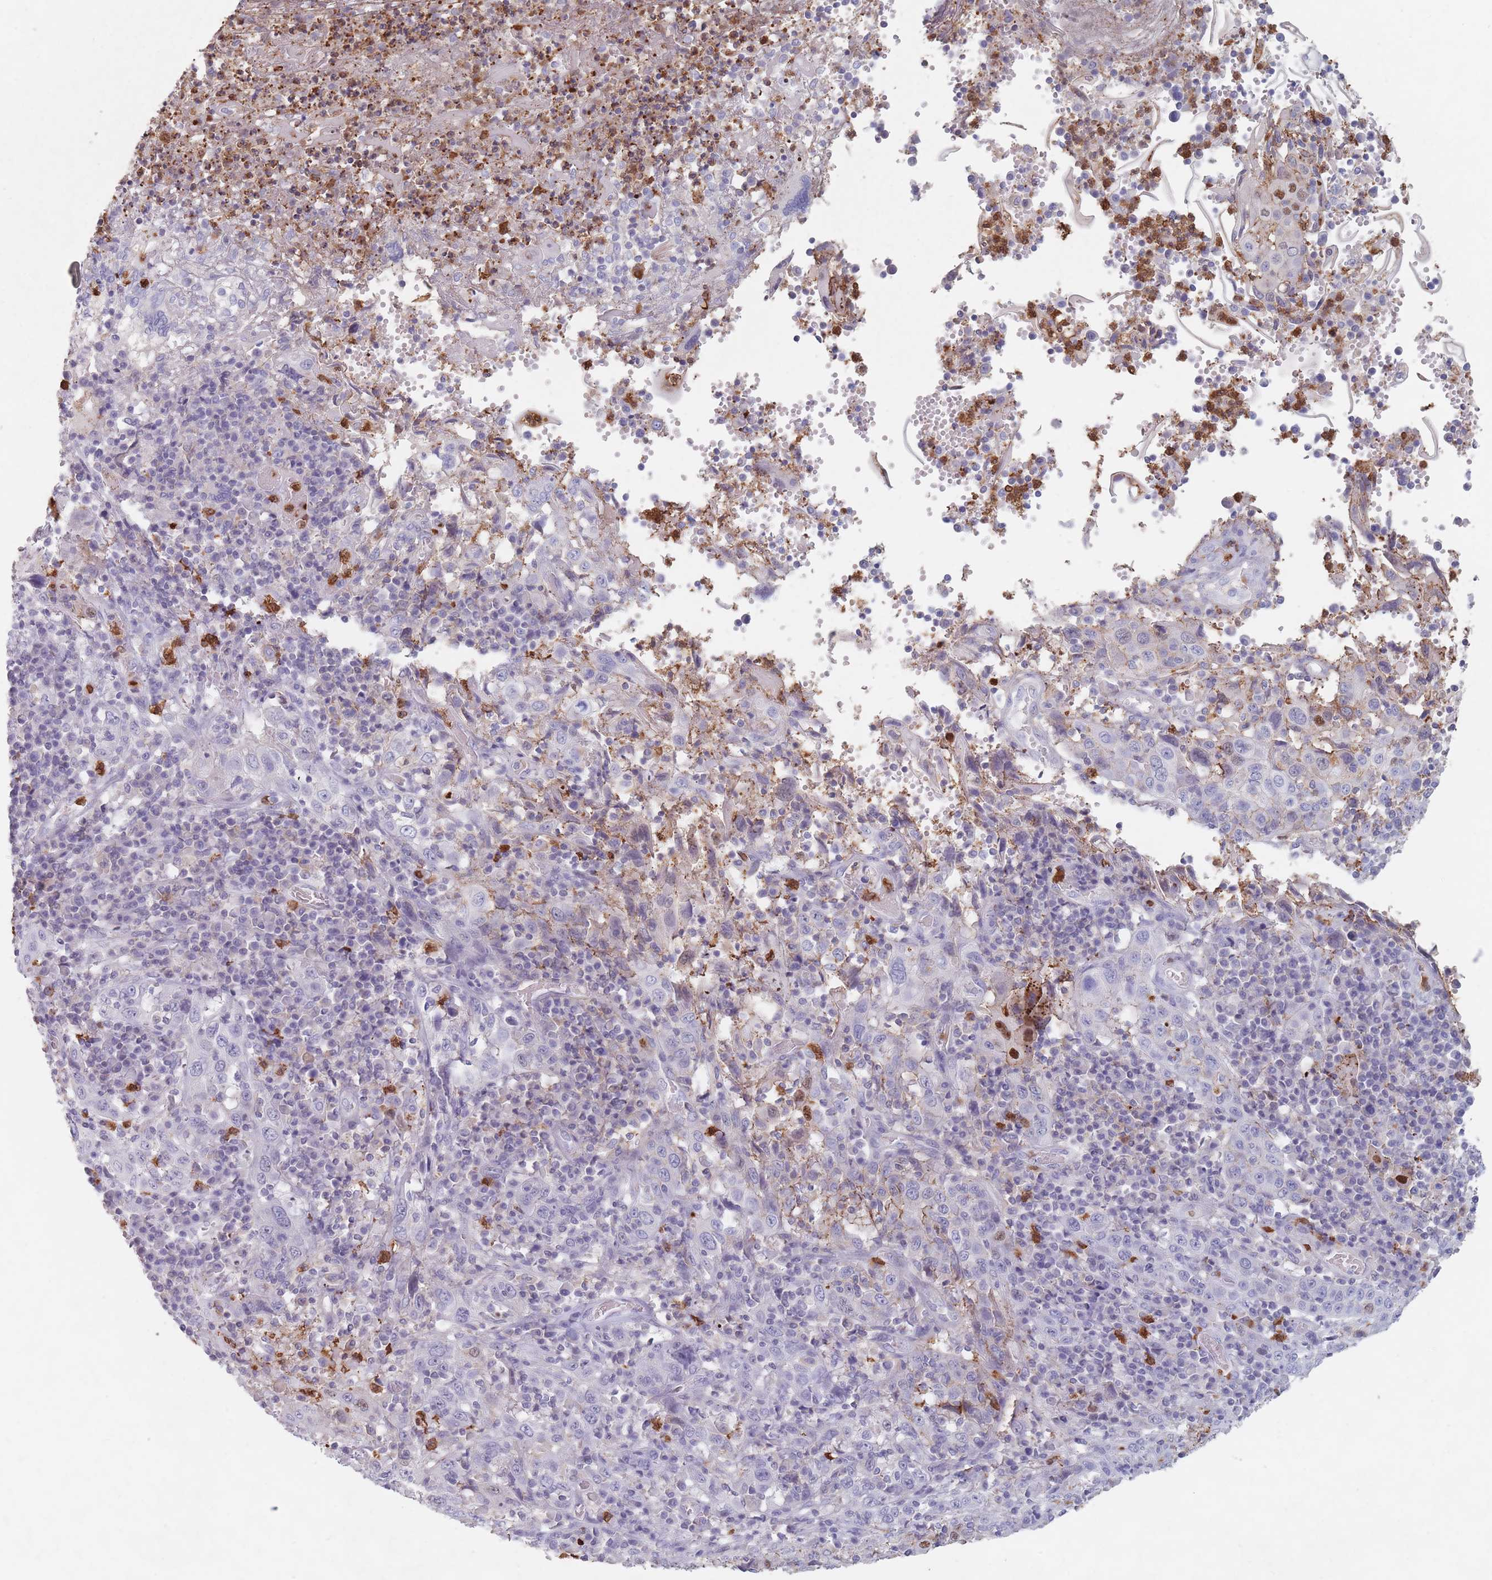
{"staining": {"intensity": "negative", "quantity": "none", "location": "none"}, "tissue": "cervical cancer", "cell_type": "Tumor cells", "image_type": "cancer", "snomed": [{"axis": "morphology", "description": "Squamous cell carcinoma, NOS"}, {"axis": "topography", "description": "Cervix"}], "caption": "A high-resolution histopathology image shows immunohistochemistry (IHC) staining of cervical cancer (squamous cell carcinoma), which reveals no significant positivity in tumor cells.", "gene": "ATP1A3", "patient": {"sex": "female", "age": 46}}